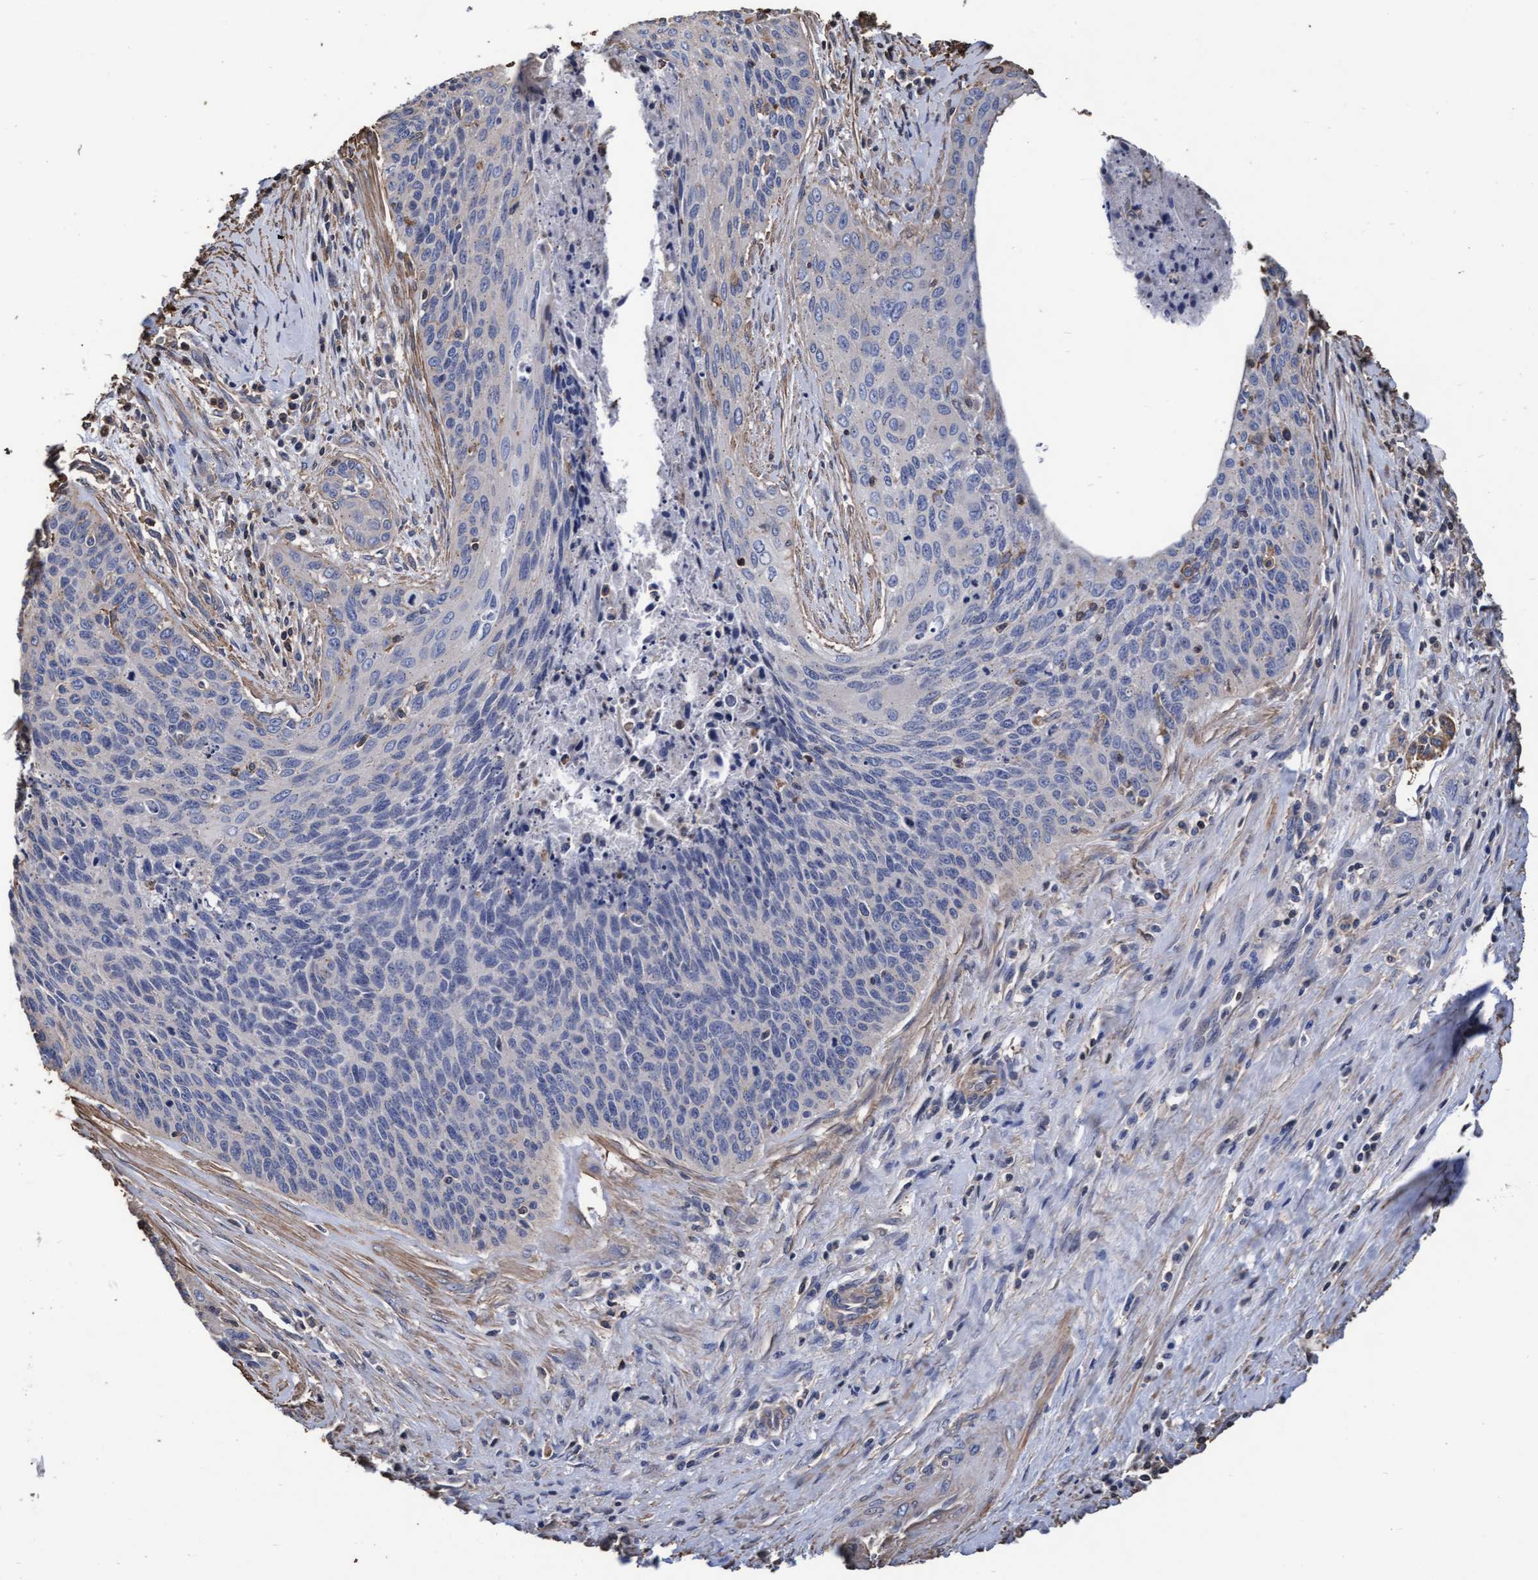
{"staining": {"intensity": "negative", "quantity": "none", "location": "none"}, "tissue": "cervical cancer", "cell_type": "Tumor cells", "image_type": "cancer", "snomed": [{"axis": "morphology", "description": "Squamous cell carcinoma, NOS"}, {"axis": "topography", "description": "Cervix"}], "caption": "The micrograph exhibits no significant expression in tumor cells of cervical squamous cell carcinoma.", "gene": "GRHPR", "patient": {"sex": "female", "age": 55}}